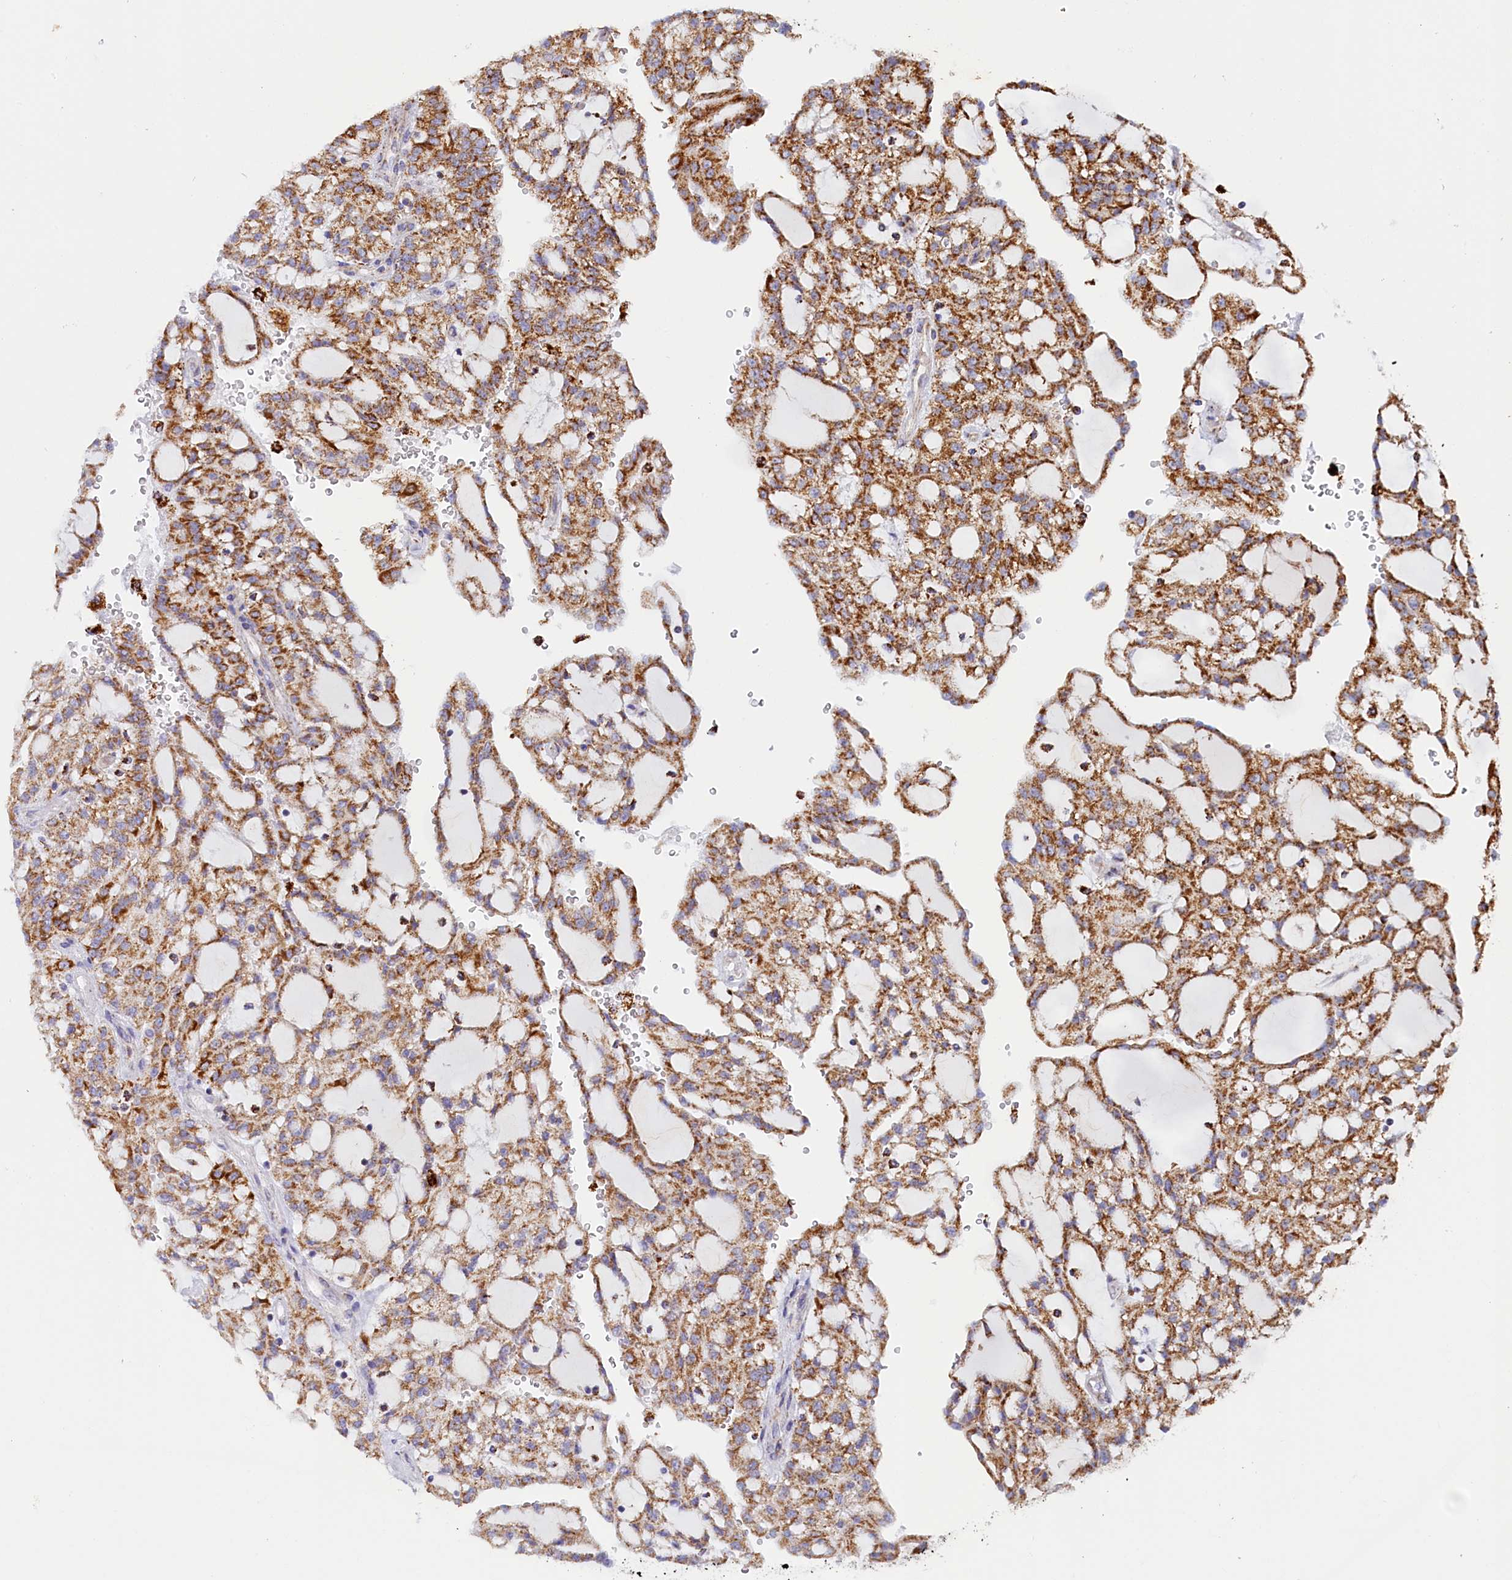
{"staining": {"intensity": "moderate", "quantity": ">75%", "location": "cytoplasmic/membranous"}, "tissue": "renal cancer", "cell_type": "Tumor cells", "image_type": "cancer", "snomed": [{"axis": "morphology", "description": "Adenocarcinoma, NOS"}, {"axis": "topography", "description": "Kidney"}], "caption": "Adenocarcinoma (renal) stained with a brown dye demonstrates moderate cytoplasmic/membranous positive positivity in about >75% of tumor cells.", "gene": "AKTIP", "patient": {"sex": "male", "age": 63}}